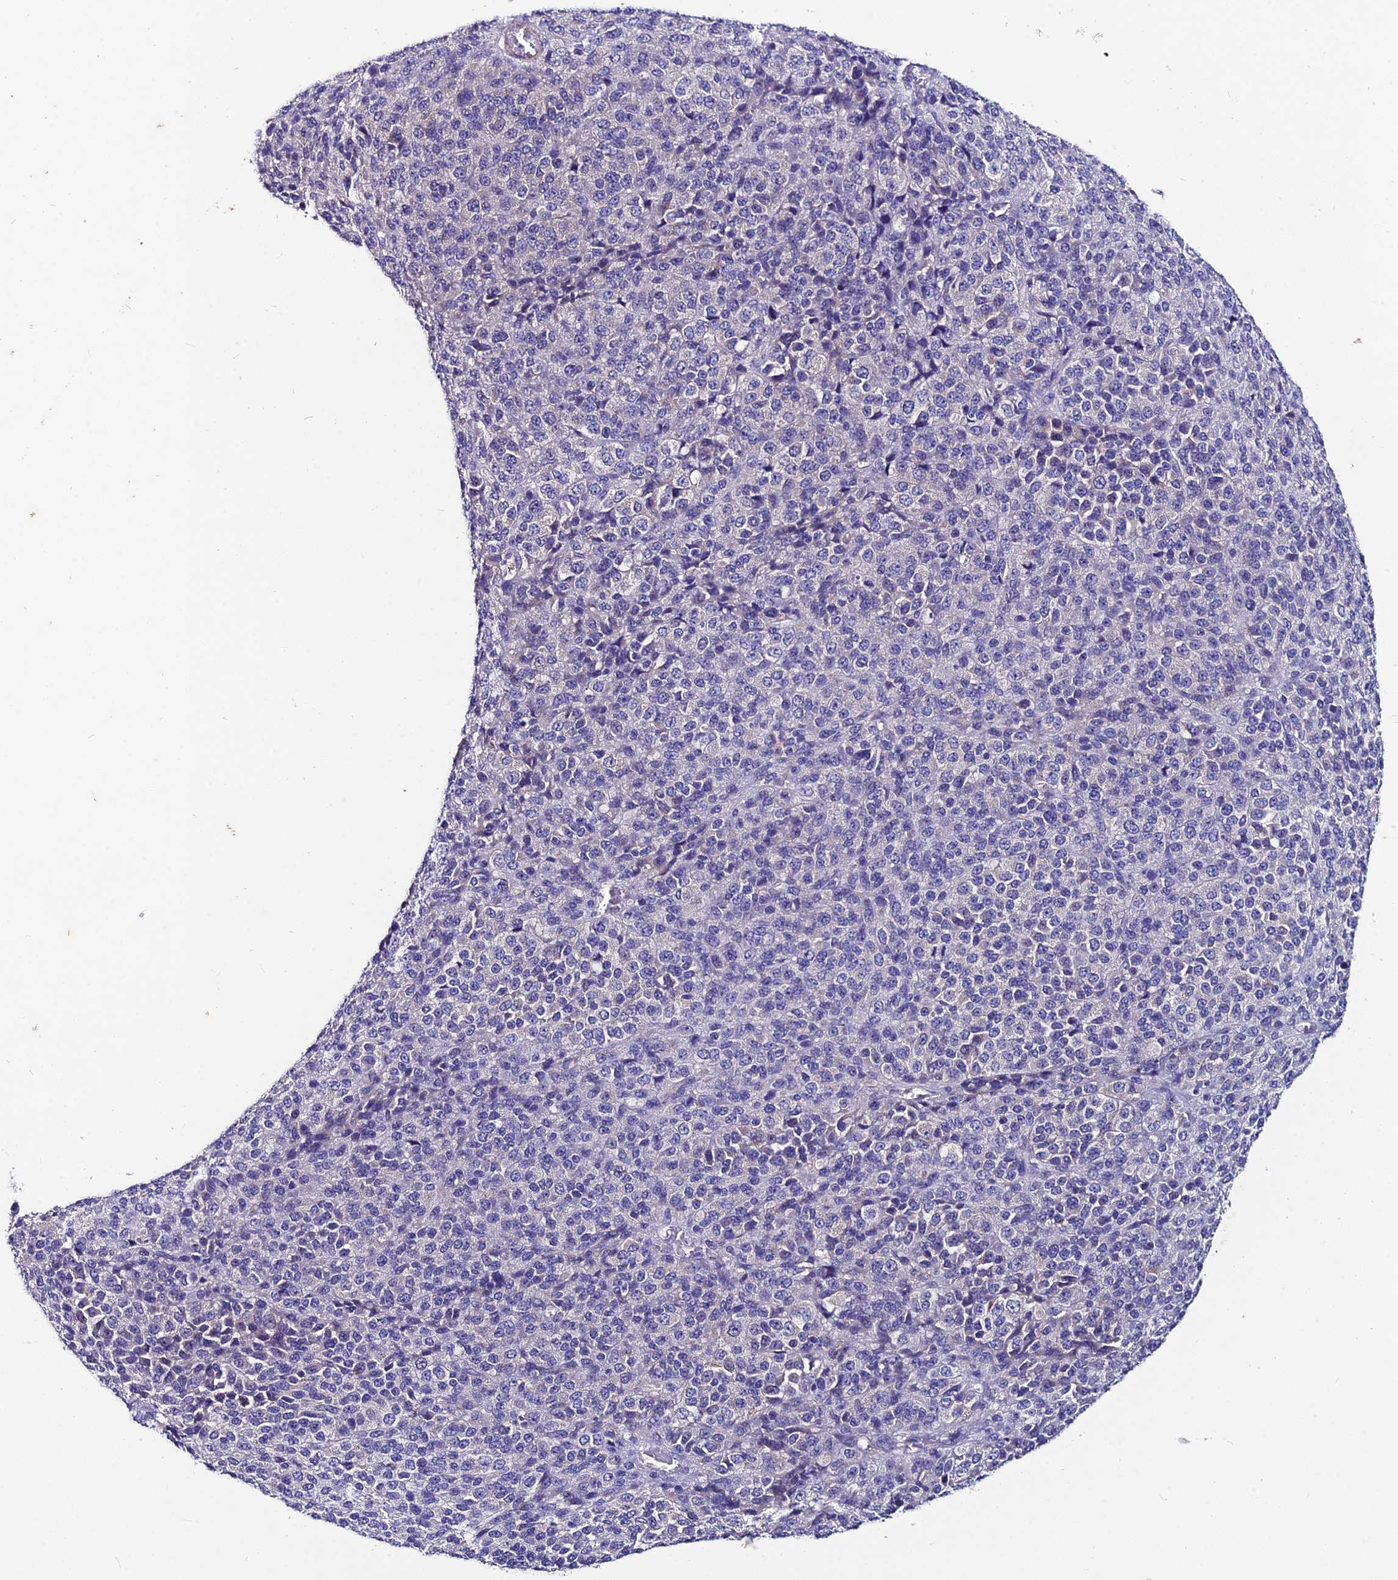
{"staining": {"intensity": "negative", "quantity": "none", "location": "none"}, "tissue": "melanoma", "cell_type": "Tumor cells", "image_type": "cancer", "snomed": [{"axis": "morphology", "description": "Malignant melanoma, Metastatic site"}, {"axis": "topography", "description": "Brain"}], "caption": "Protein analysis of malignant melanoma (metastatic site) demonstrates no significant positivity in tumor cells.", "gene": "LGALS7", "patient": {"sex": "female", "age": 56}}